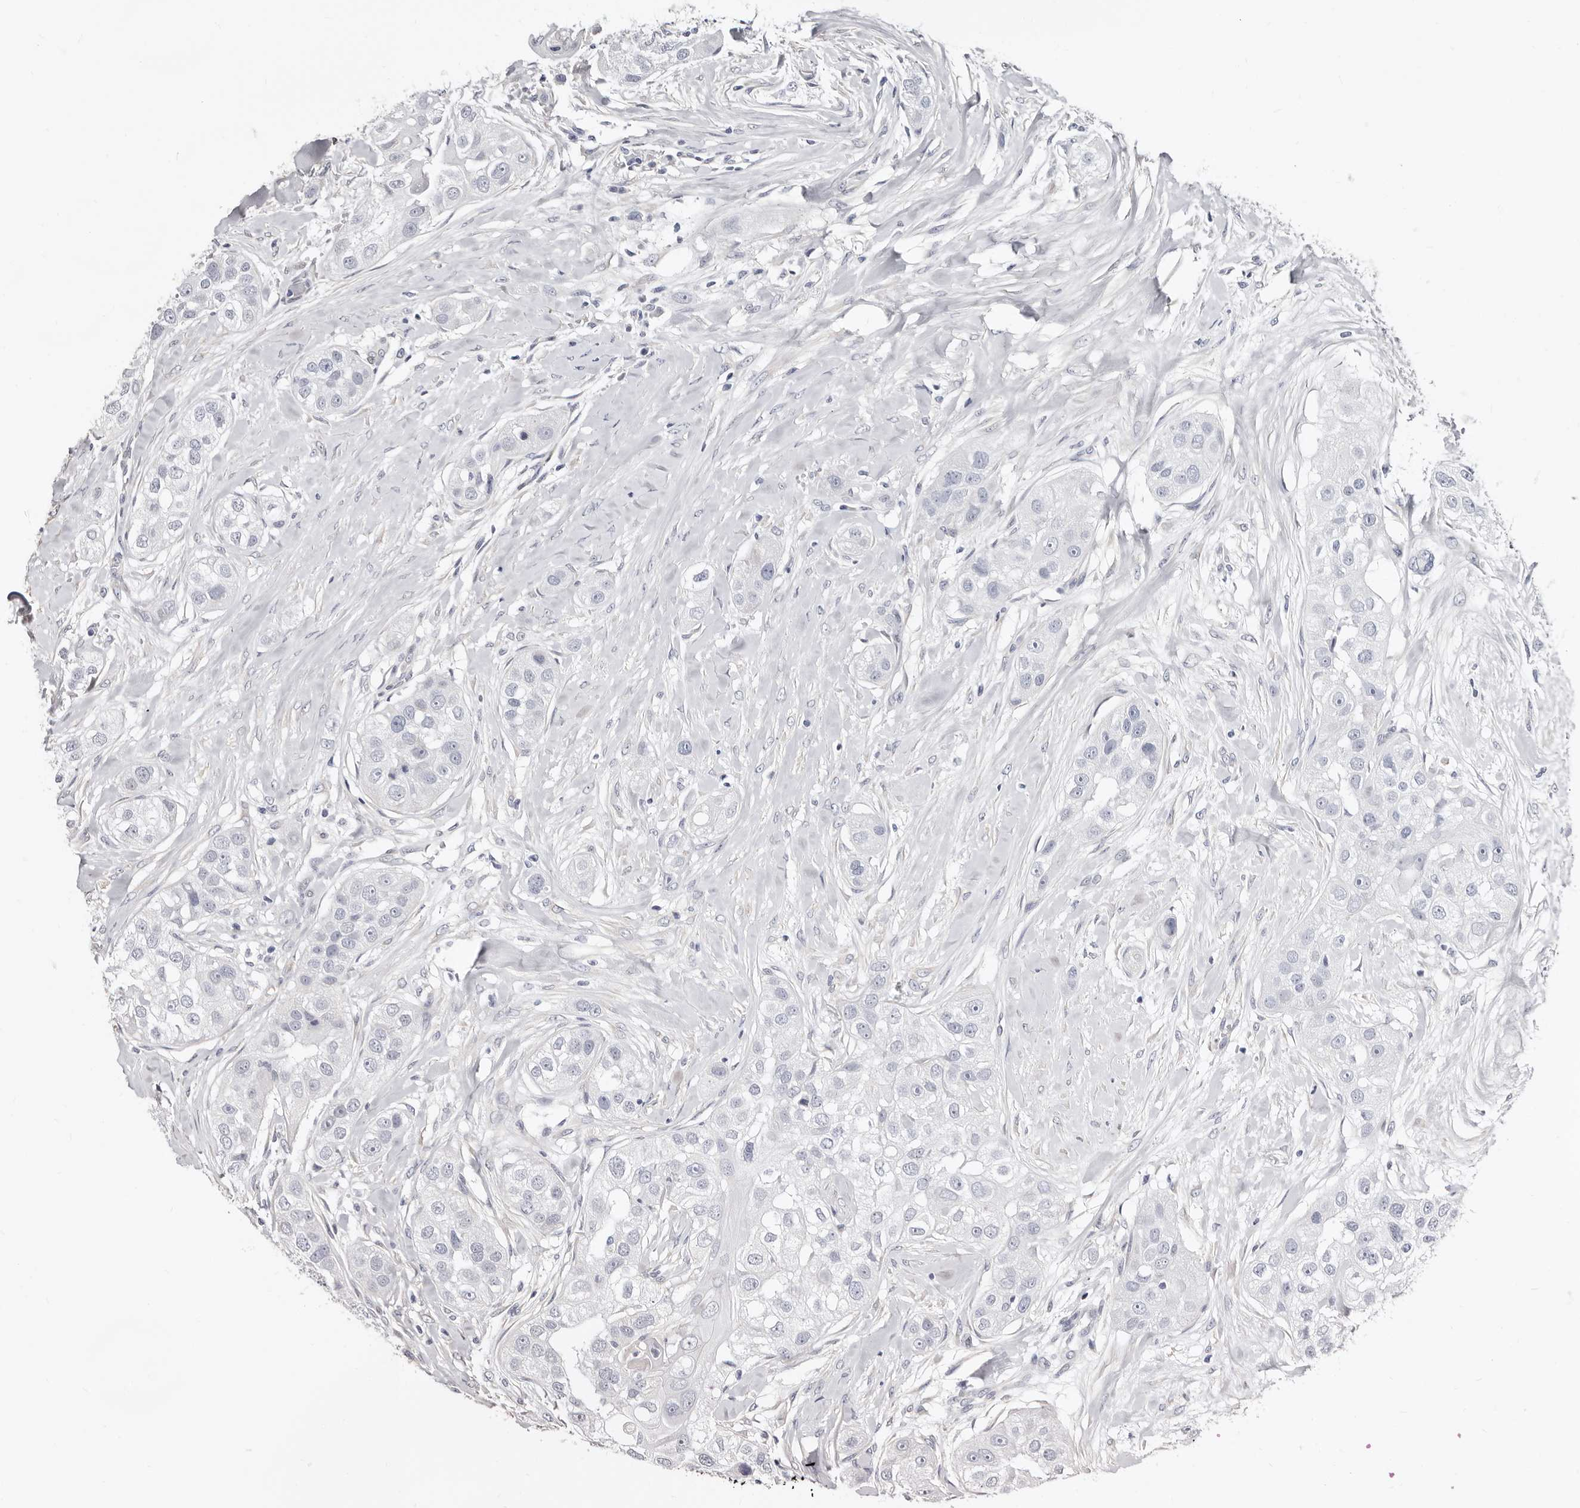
{"staining": {"intensity": "negative", "quantity": "none", "location": "none"}, "tissue": "head and neck cancer", "cell_type": "Tumor cells", "image_type": "cancer", "snomed": [{"axis": "morphology", "description": "Normal tissue, NOS"}, {"axis": "morphology", "description": "Squamous cell carcinoma, NOS"}, {"axis": "topography", "description": "Skeletal muscle"}, {"axis": "topography", "description": "Head-Neck"}], "caption": "DAB immunohistochemical staining of human head and neck squamous cell carcinoma demonstrates no significant staining in tumor cells.", "gene": "KHDRBS2", "patient": {"sex": "male", "age": 51}}